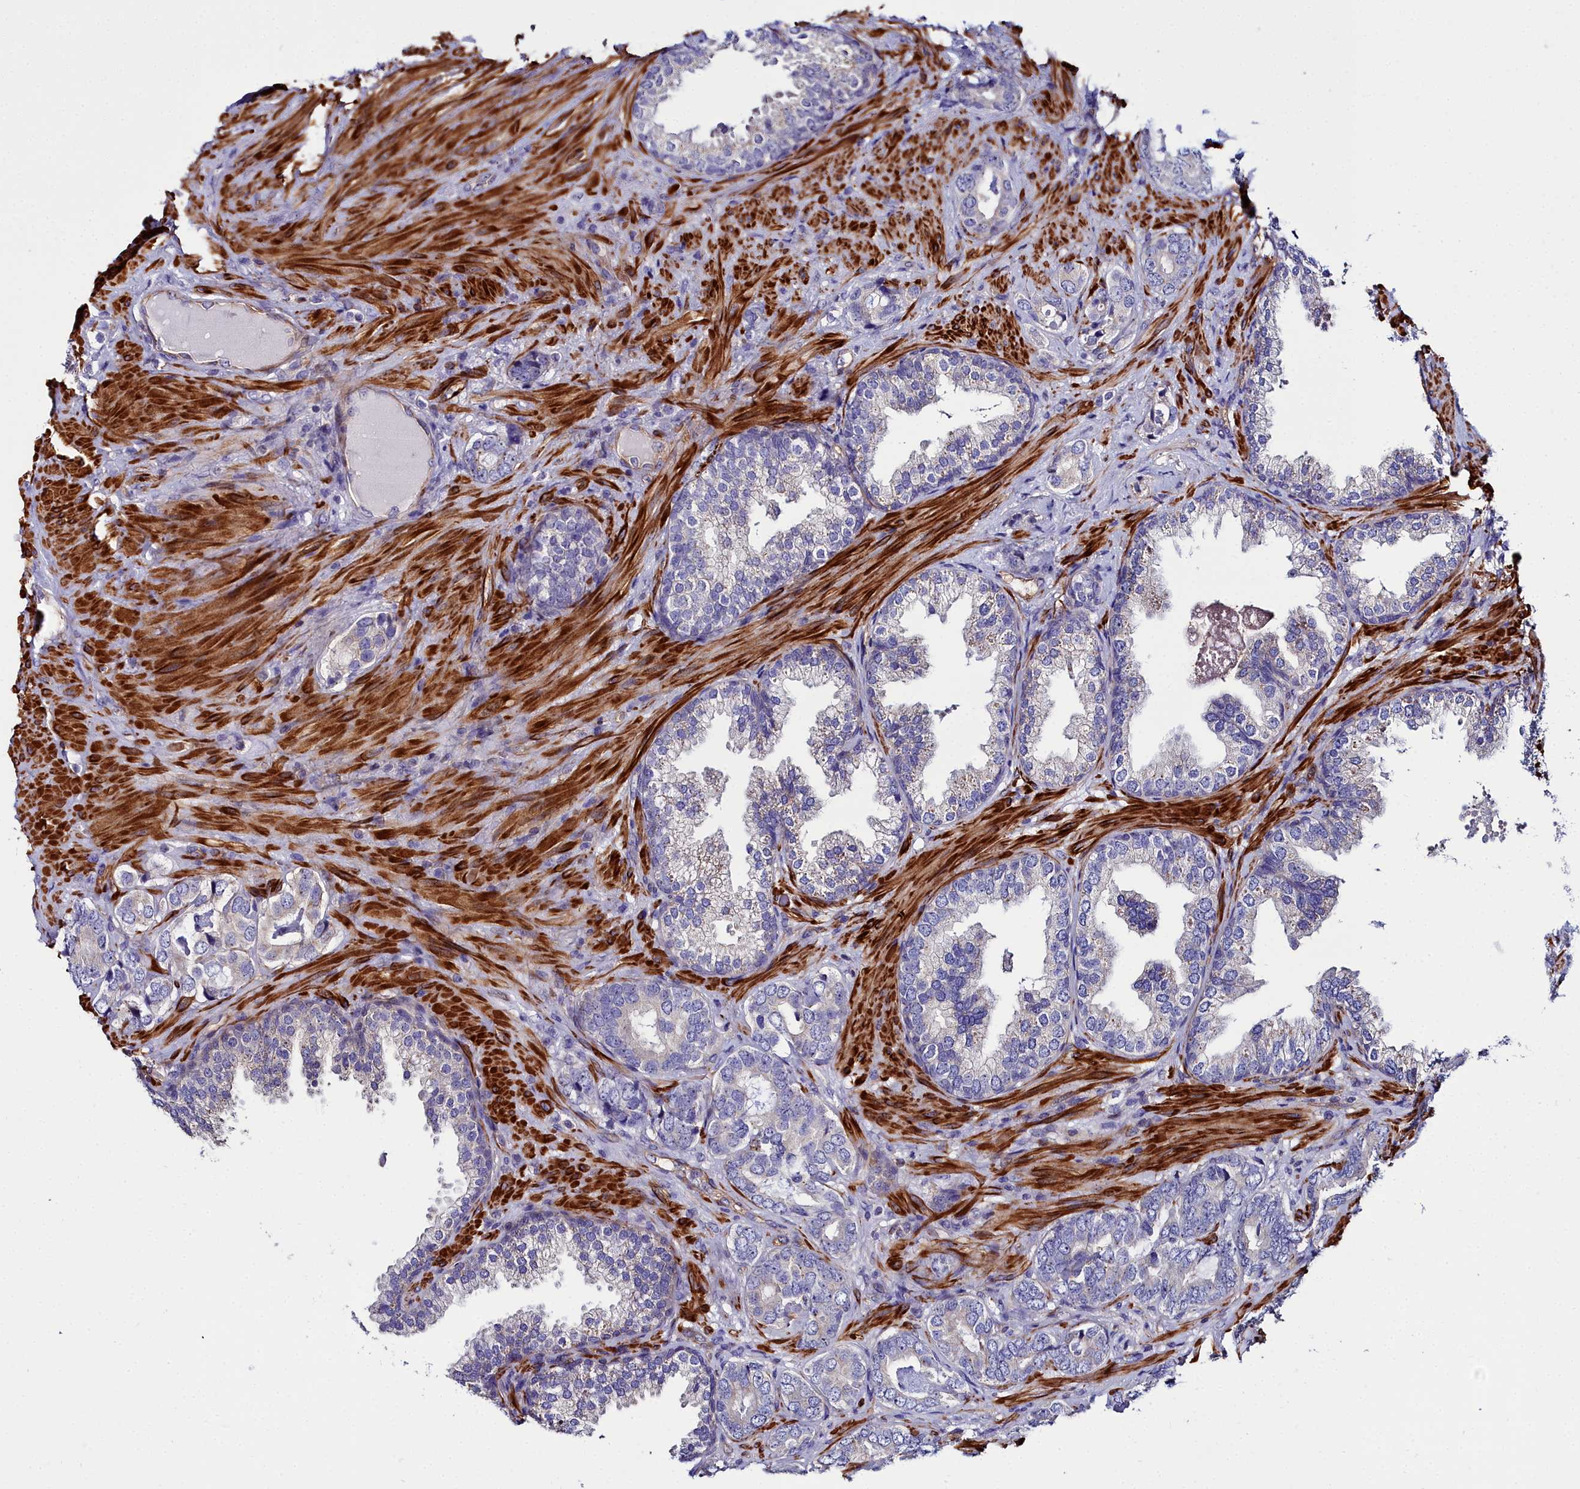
{"staining": {"intensity": "negative", "quantity": "none", "location": "none"}, "tissue": "prostate cancer", "cell_type": "Tumor cells", "image_type": "cancer", "snomed": [{"axis": "morphology", "description": "Adenocarcinoma, High grade"}, {"axis": "topography", "description": "Prostate"}], "caption": "Tumor cells show no significant staining in prostate cancer (high-grade adenocarcinoma). (DAB (3,3'-diaminobenzidine) immunohistochemistry (IHC) visualized using brightfield microscopy, high magnification).", "gene": "FADS3", "patient": {"sex": "male", "age": 71}}